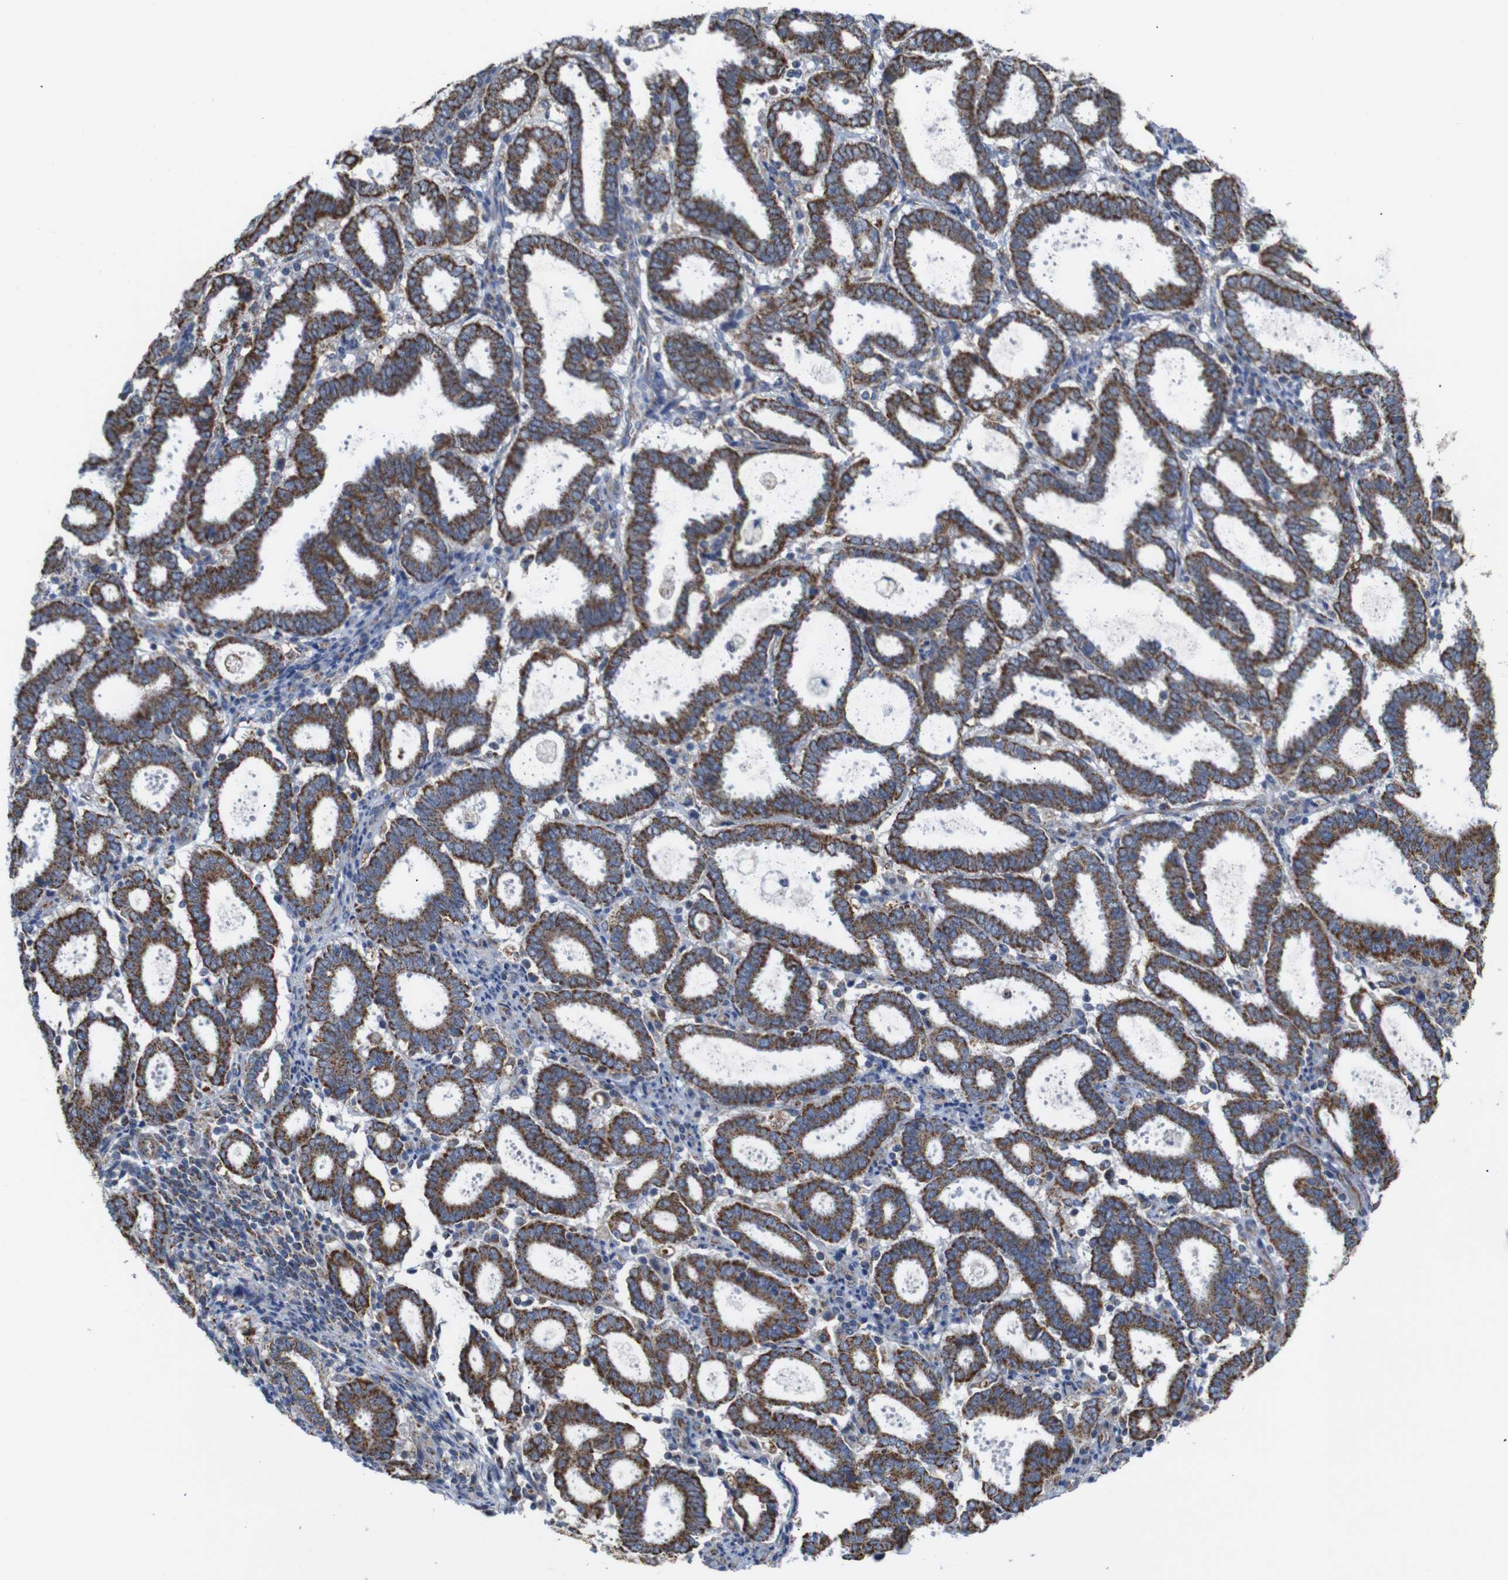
{"staining": {"intensity": "strong", "quantity": ">75%", "location": "cytoplasmic/membranous"}, "tissue": "endometrial cancer", "cell_type": "Tumor cells", "image_type": "cancer", "snomed": [{"axis": "morphology", "description": "Adenocarcinoma, NOS"}, {"axis": "topography", "description": "Uterus"}], "caption": "Tumor cells demonstrate high levels of strong cytoplasmic/membranous expression in approximately >75% of cells in human adenocarcinoma (endometrial).", "gene": "FAM171B", "patient": {"sex": "female", "age": 83}}